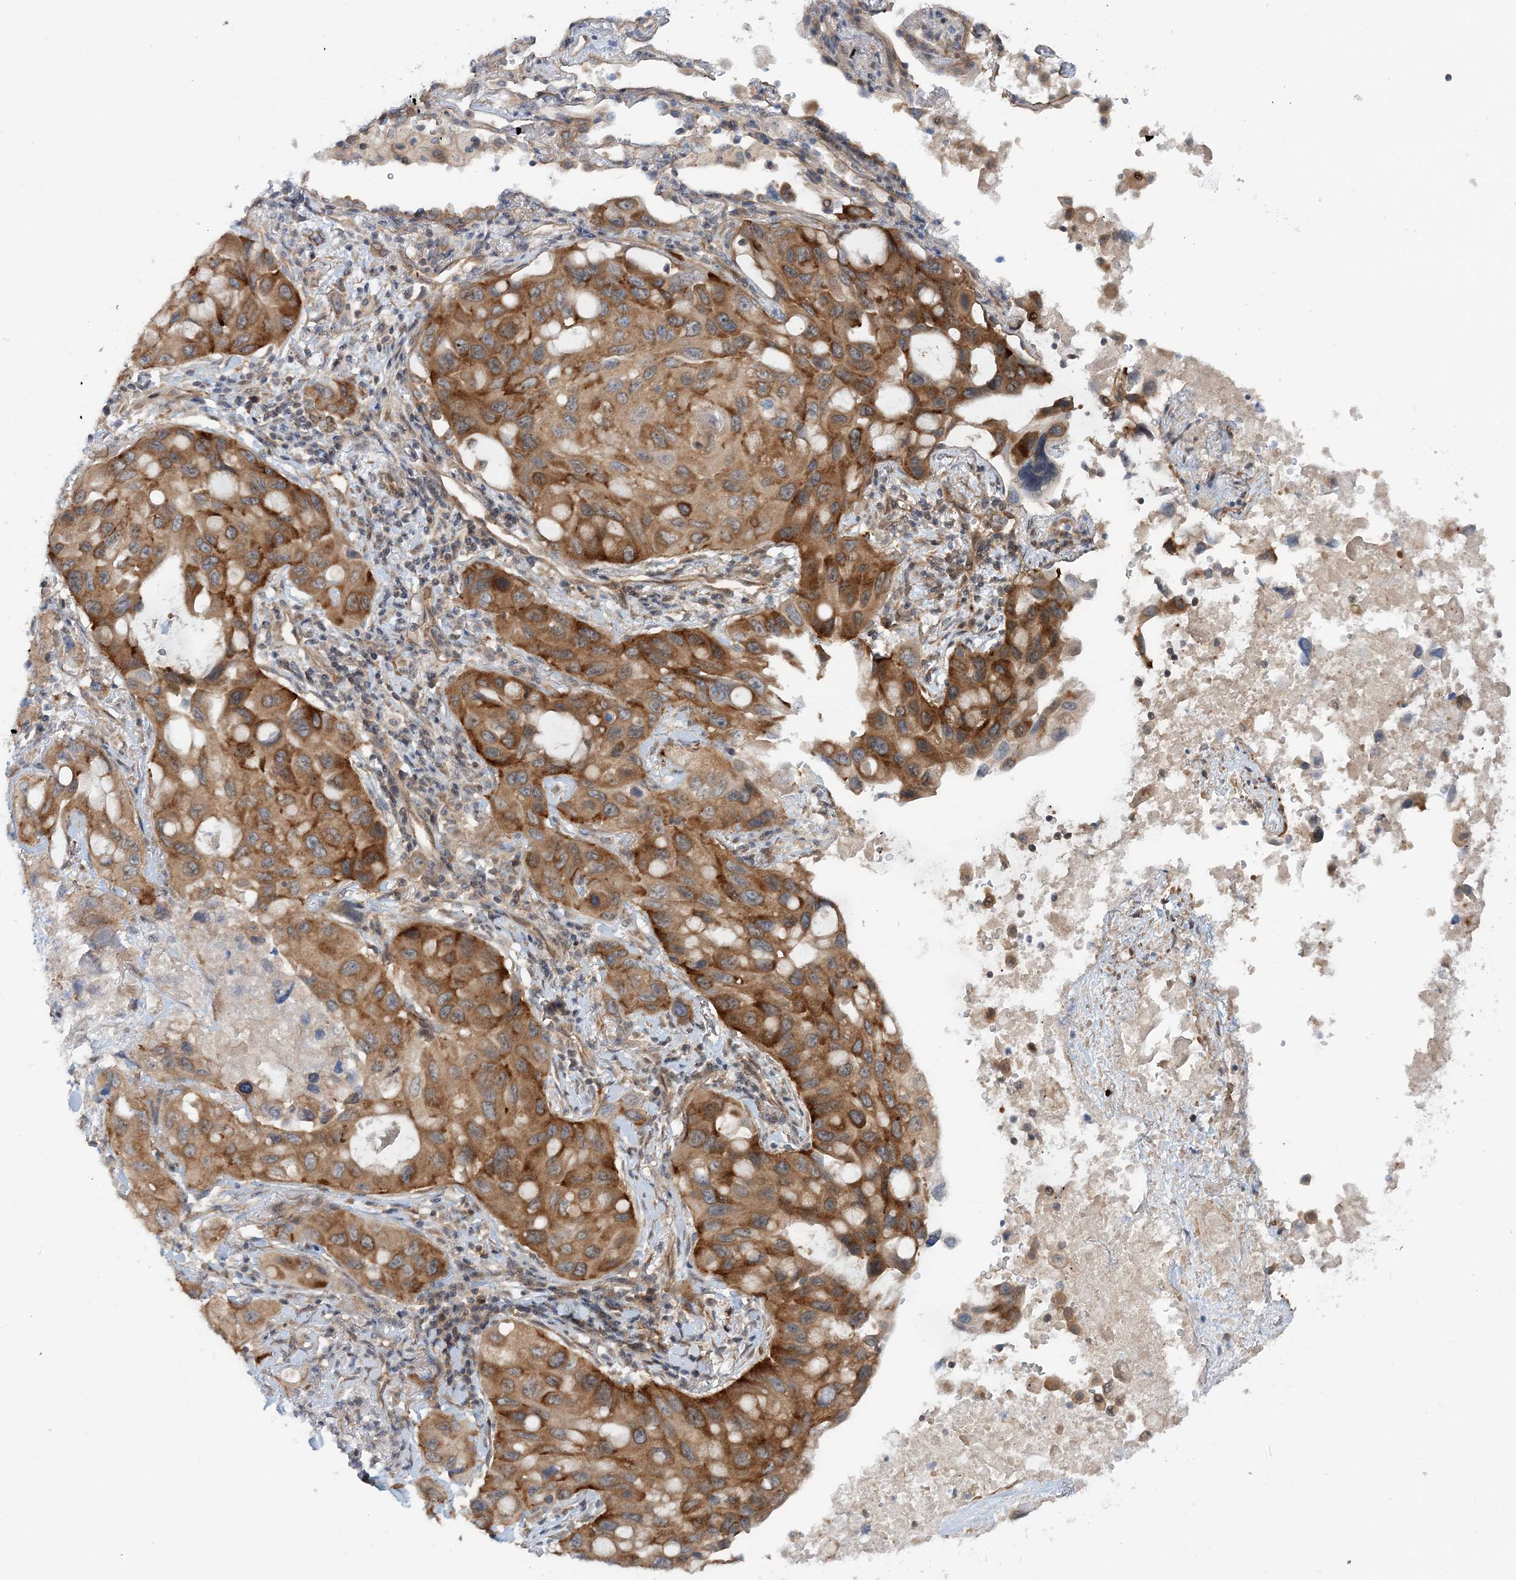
{"staining": {"intensity": "strong", "quantity": ">75%", "location": "cytoplasmic/membranous"}, "tissue": "lung cancer", "cell_type": "Tumor cells", "image_type": "cancer", "snomed": [{"axis": "morphology", "description": "Squamous cell carcinoma, NOS"}, {"axis": "topography", "description": "Lung"}], "caption": "DAB immunohistochemical staining of lung cancer exhibits strong cytoplasmic/membranous protein expression in about >75% of tumor cells.", "gene": "GEMIN5", "patient": {"sex": "female", "age": 73}}